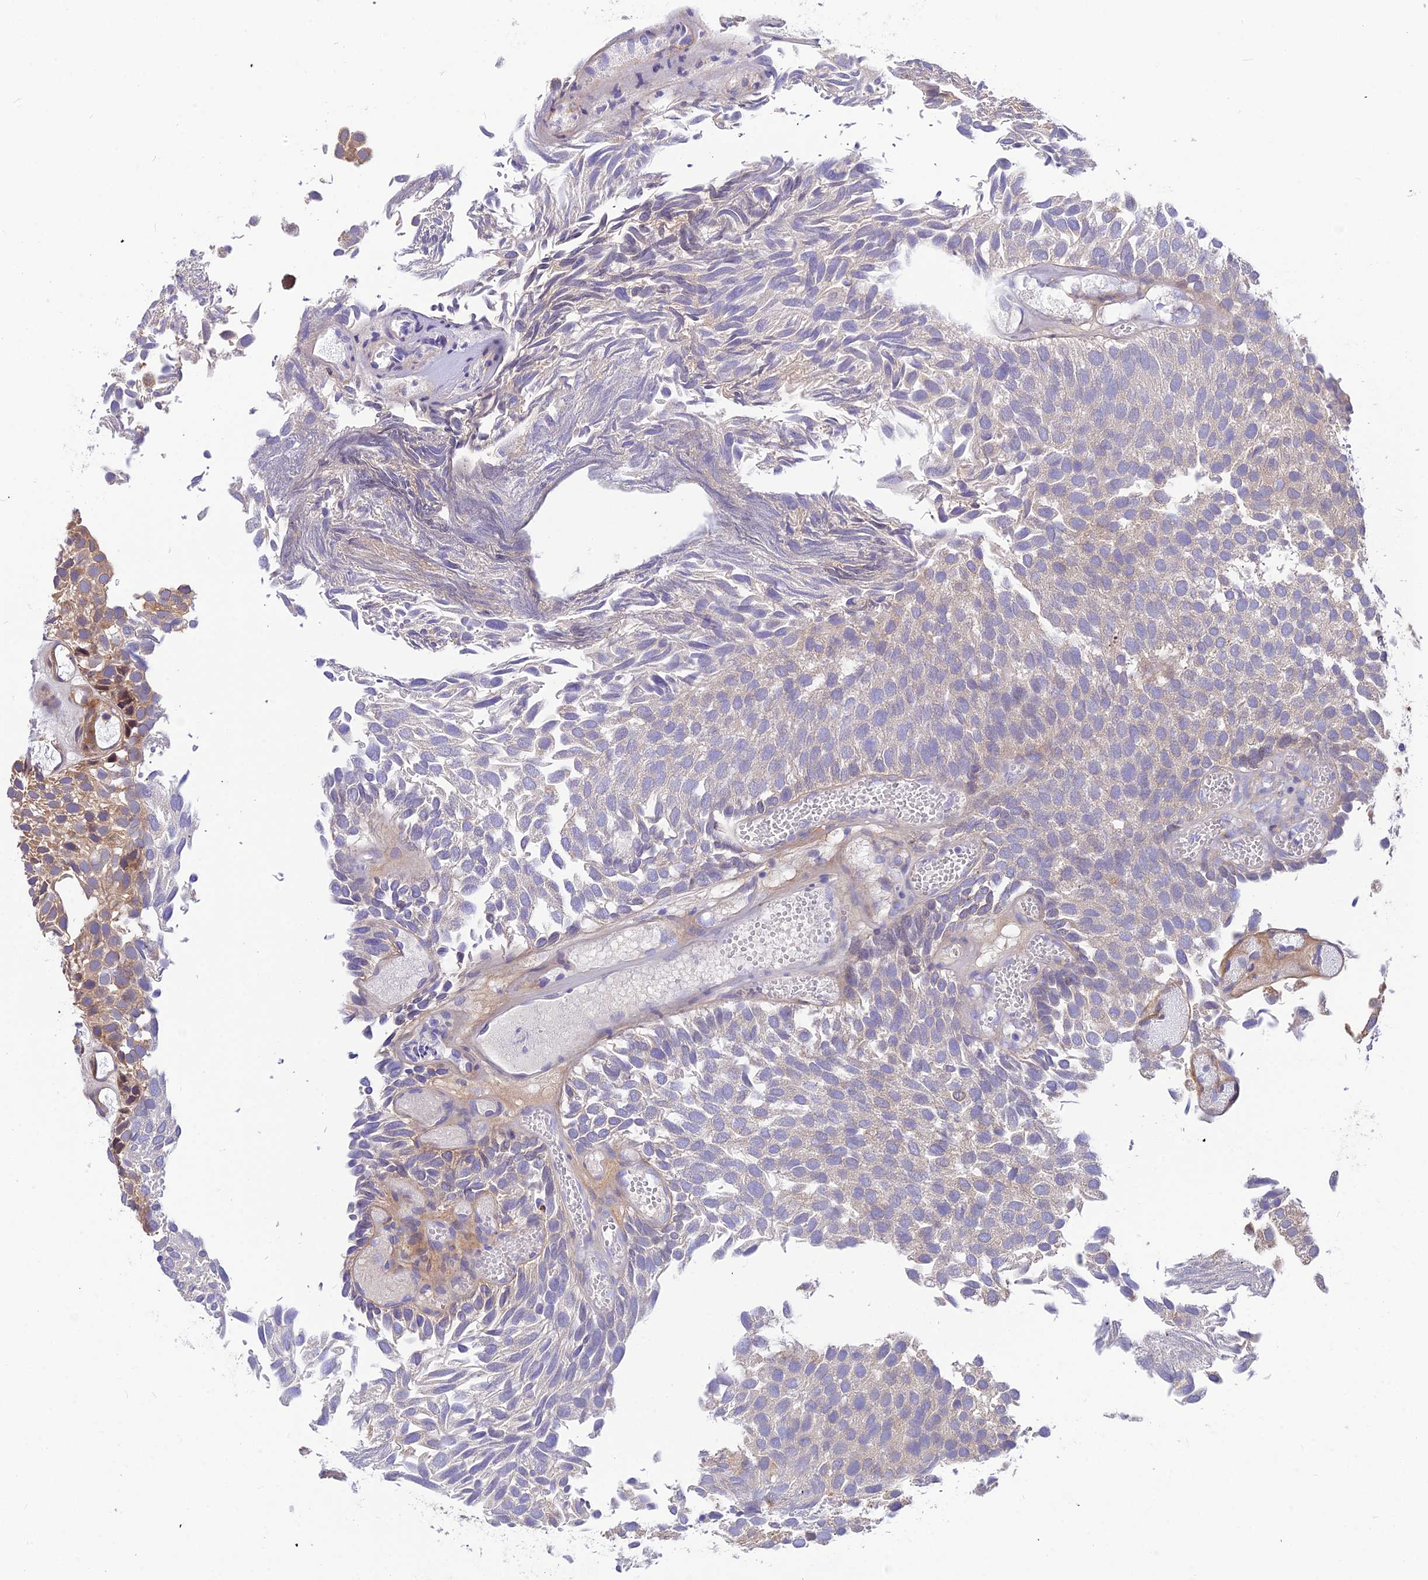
{"staining": {"intensity": "moderate", "quantity": "25%-75%", "location": "cytoplasmic/membranous"}, "tissue": "urothelial cancer", "cell_type": "Tumor cells", "image_type": "cancer", "snomed": [{"axis": "morphology", "description": "Urothelial carcinoma, Low grade"}, {"axis": "topography", "description": "Urinary bladder"}], "caption": "Urothelial cancer stained with a brown dye exhibits moderate cytoplasmic/membranous positive positivity in about 25%-75% of tumor cells.", "gene": "TRIM43B", "patient": {"sex": "male", "age": 89}}